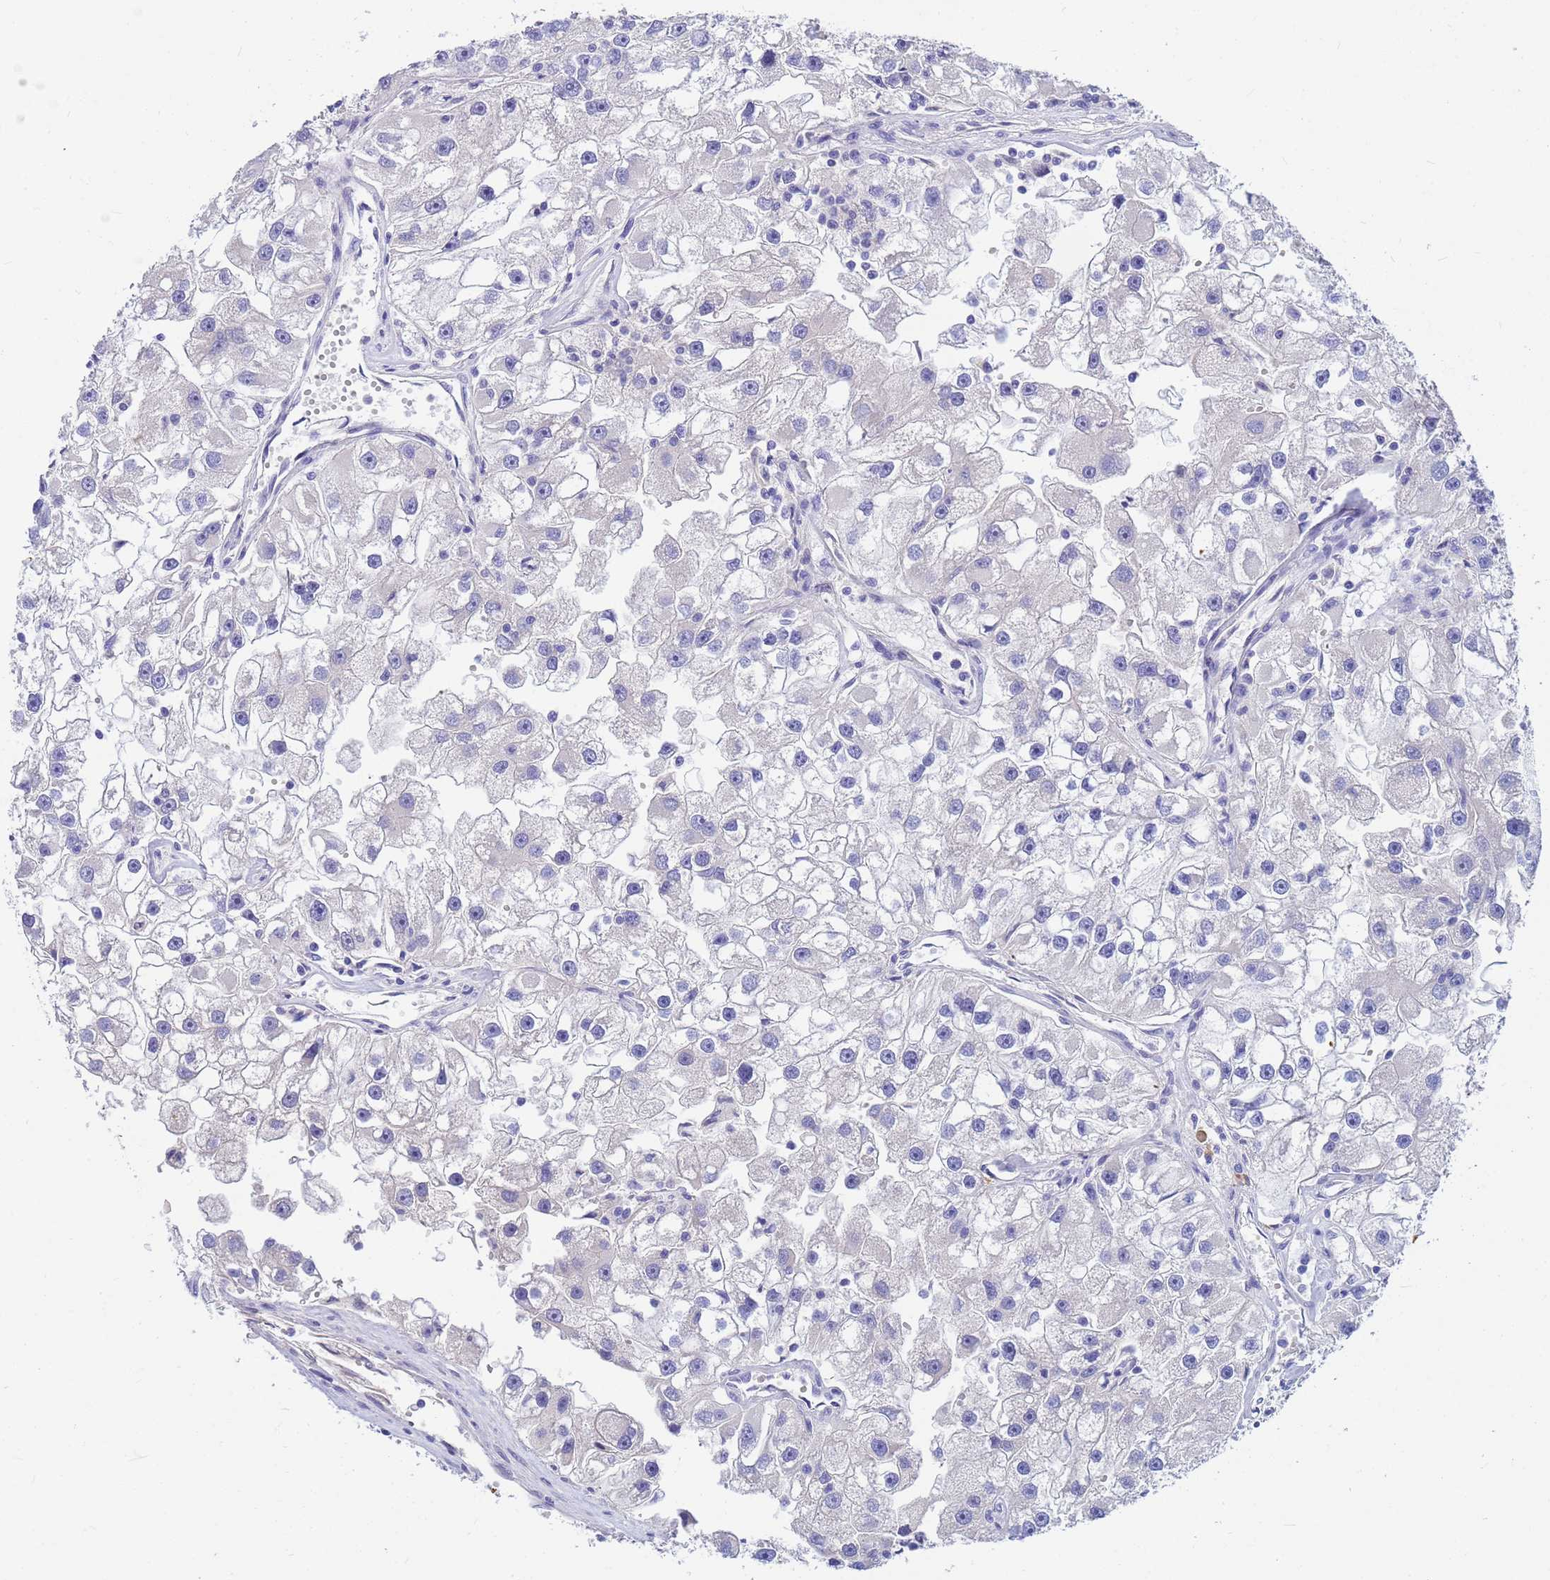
{"staining": {"intensity": "negative", "quantity": "none", "location": "none"}, "tissue": "renal cancer", "cell_type": "Tumor cells", "image_type": "cancer", "snomed": [{"axis": "morphology", "description": "Adenocarcinoma, NOS"}, {"axis": "topography", "description": "Kidney"}], "caption": "Renal adenocarcinoma was stained to show a protein in brown. There is no significant staining in tumor cells. Nuclei are stained in blue.", "gene": "DPRX", "patient": {"sex": "male", "age": 63}}